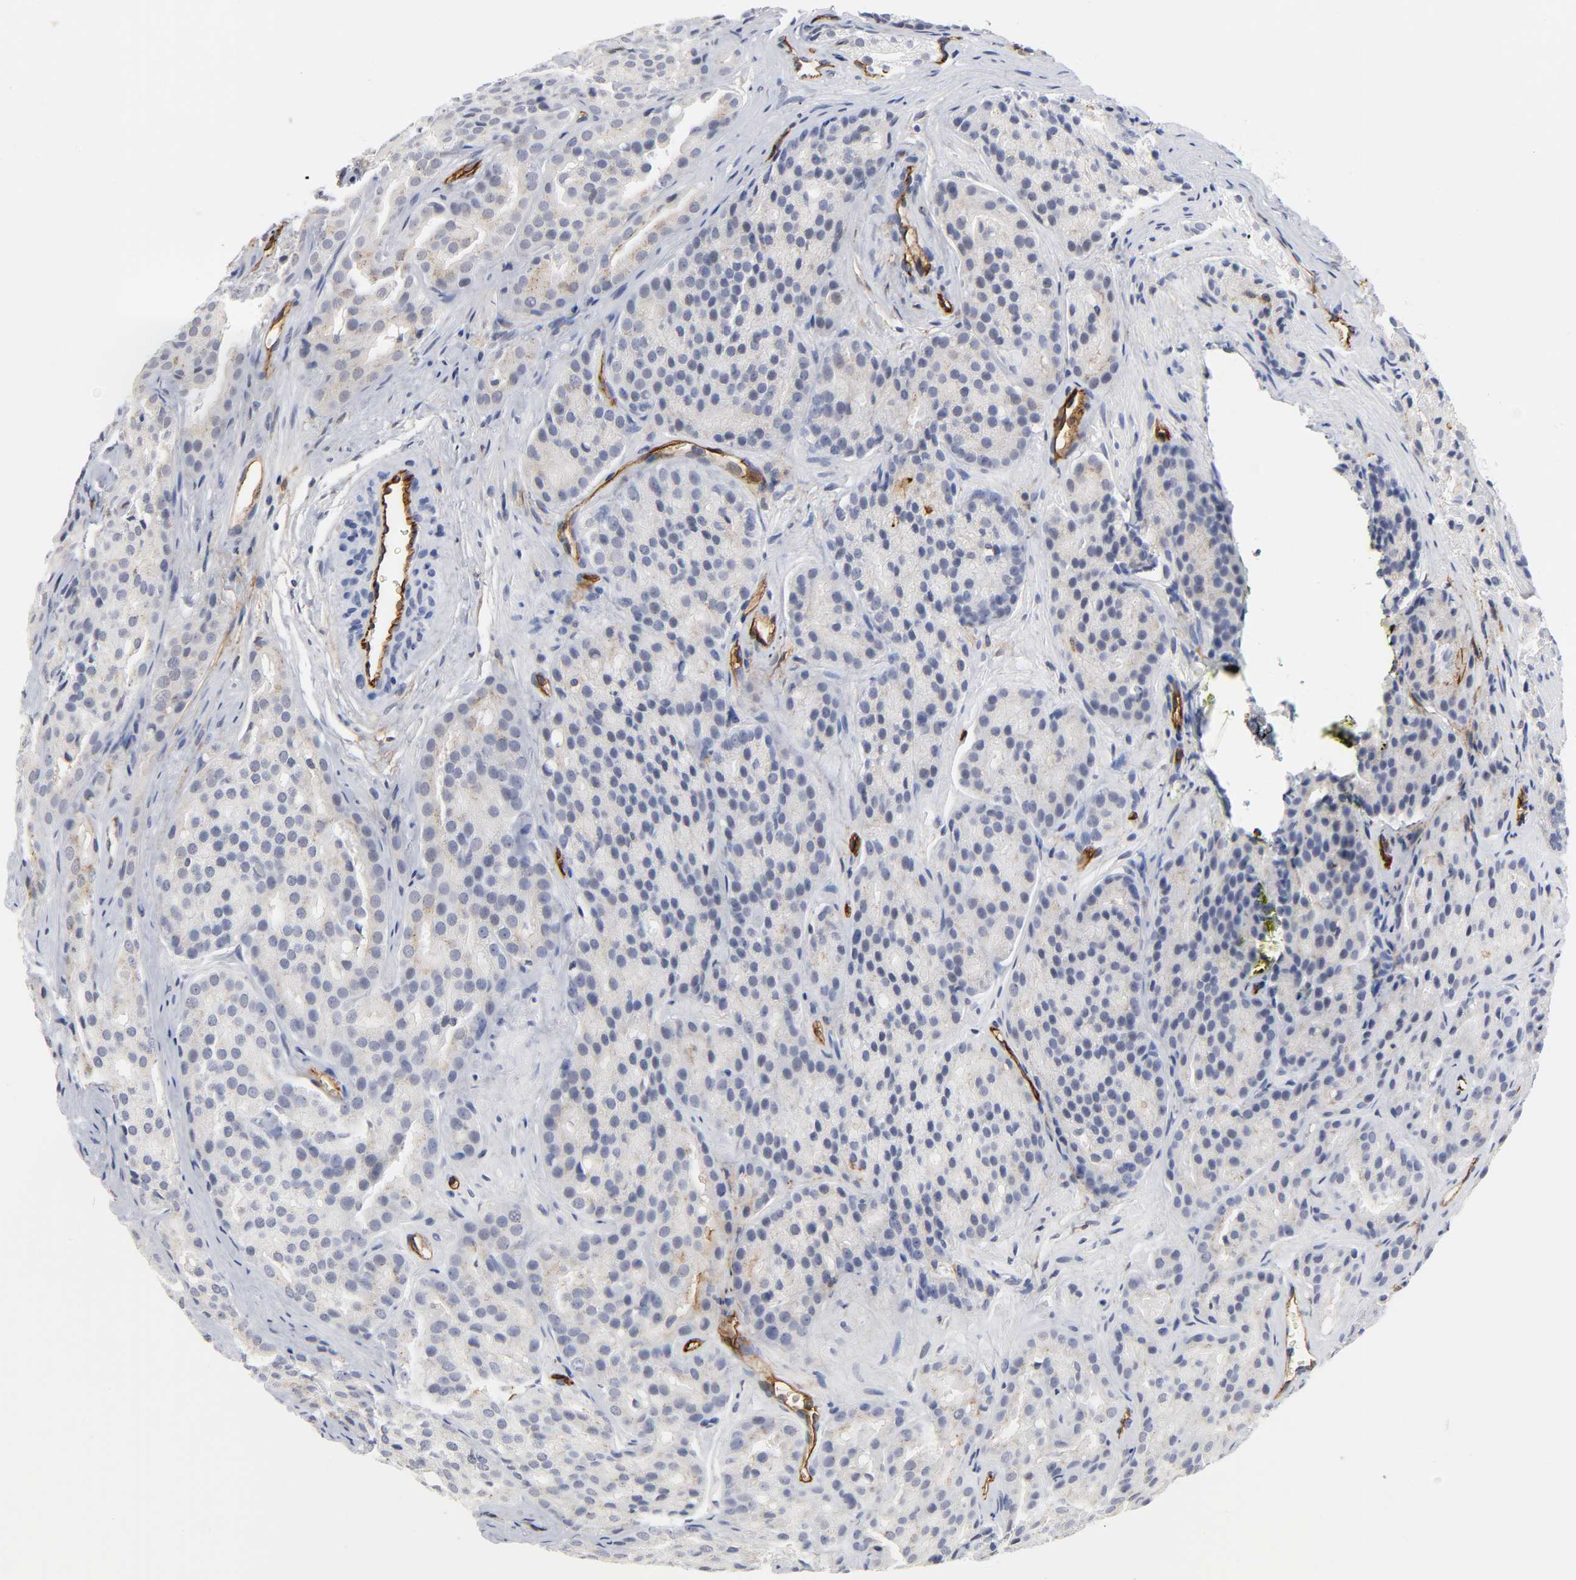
{"staining": {"intensity": "weak", "quantity": "<25%", "location": "cytoplasmic/membranous"}, "tissue": "prostate cancer", "cell_type": "Tumor cells", "image_type": "cancer", "snomed": [{"axis": "morphology", "description": "Adenocarcinoma, High grade"}, {"axis": "topography", "description": "Prostate"}], "caption": "Immunohistochemistry image of neoplastic tissue: prostate cancer (adenocarcinoma (high-grade)) stained with DAB (3,3'-diaminobenzidine) exhibits no significant protein expression in tumor cells.", "gene": "ICAM1", "patient": {"sex": "male", "age": 64}}